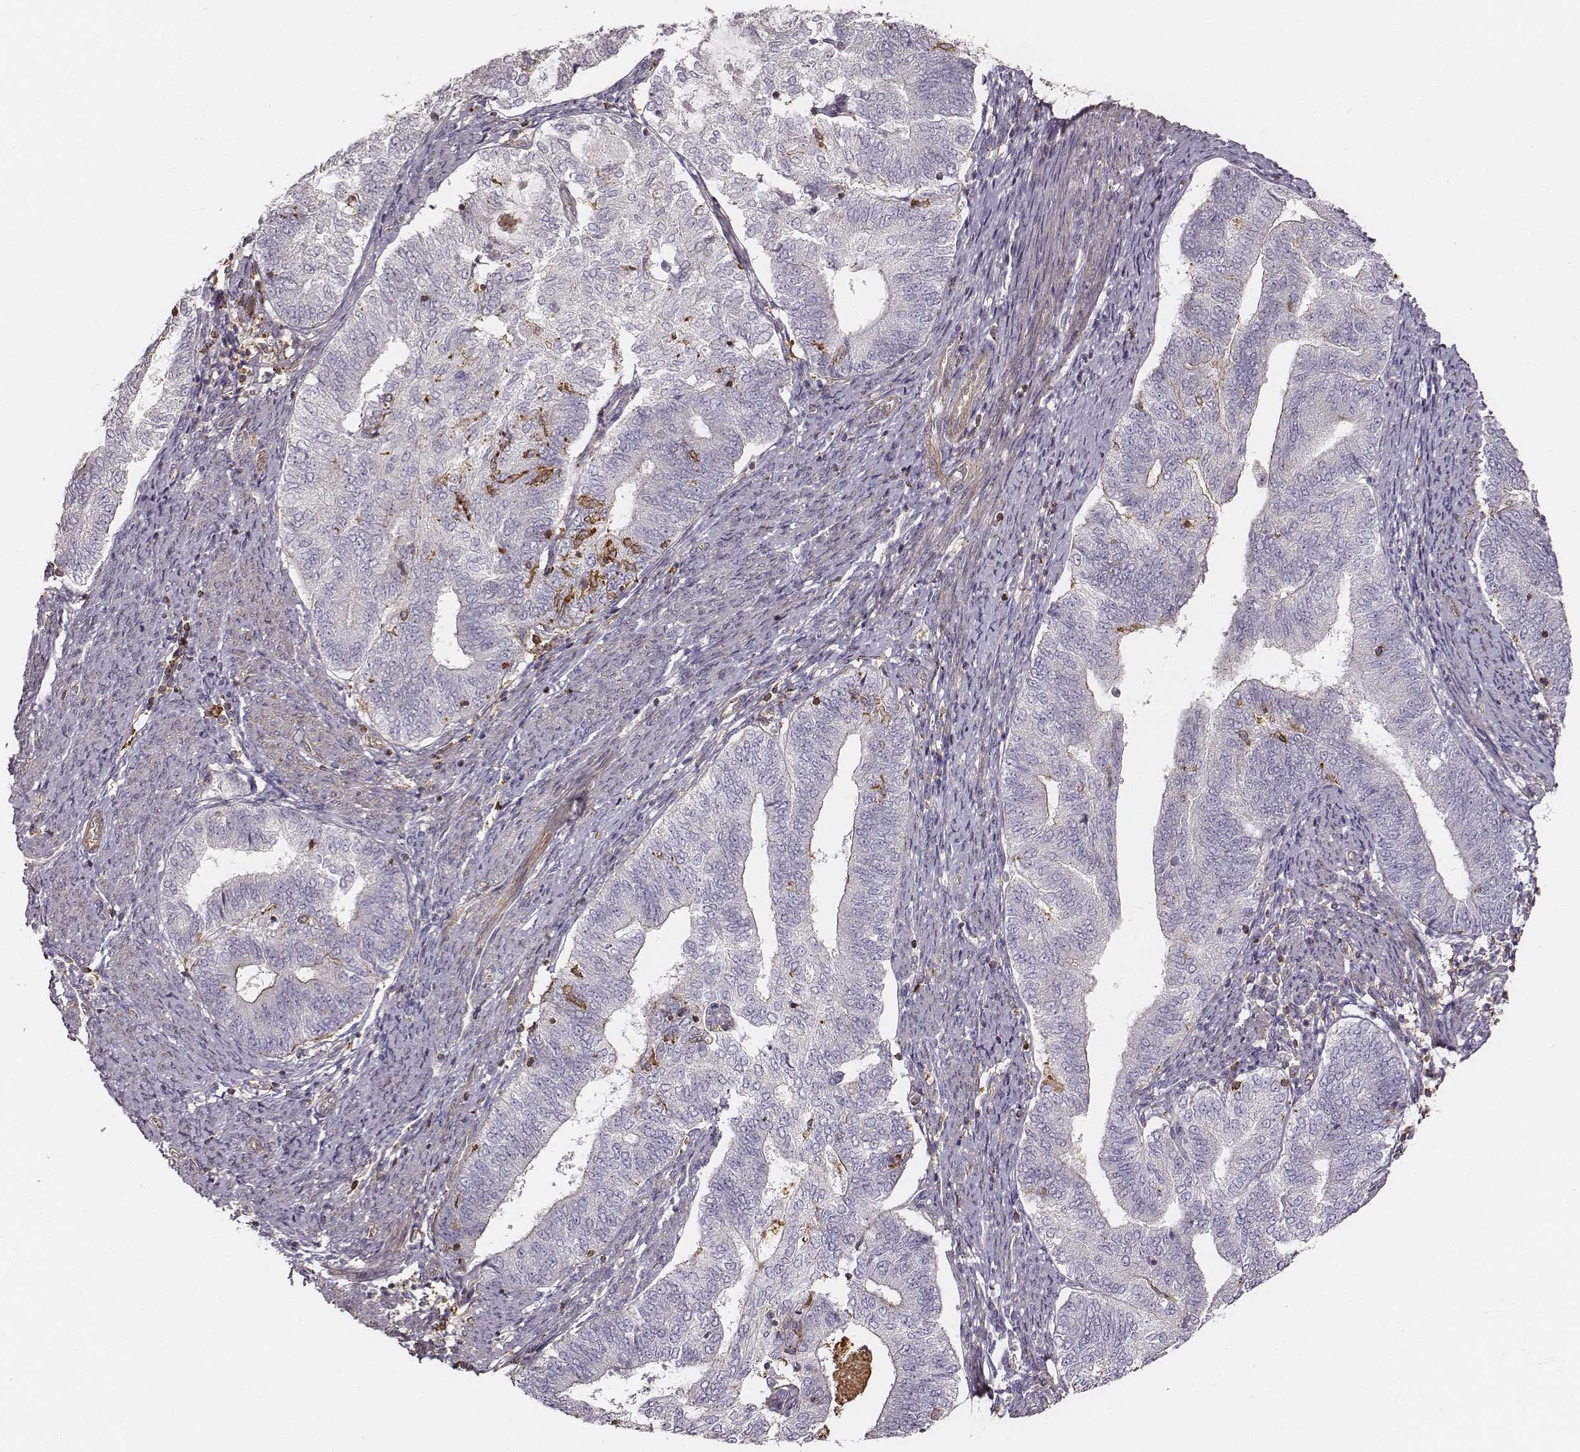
{"staining": {"intensity": "negative", "quantity": "none", "location": "none"}, "tissue": "endometrial cancer", "cell_type": "Tumor cells", "image_type": "cancer", "snomed": [{"axis": "morphology", "description": "Adenocarcinoma, NOS"}, {"axis": "topography", "description": "Endometrium"}], "caption": "Micrograph shows no protein expression in tumor cells of endometrial cancer tissue.", "gene": "ZYX", "patient": {"sex": "female", "age": 65}}